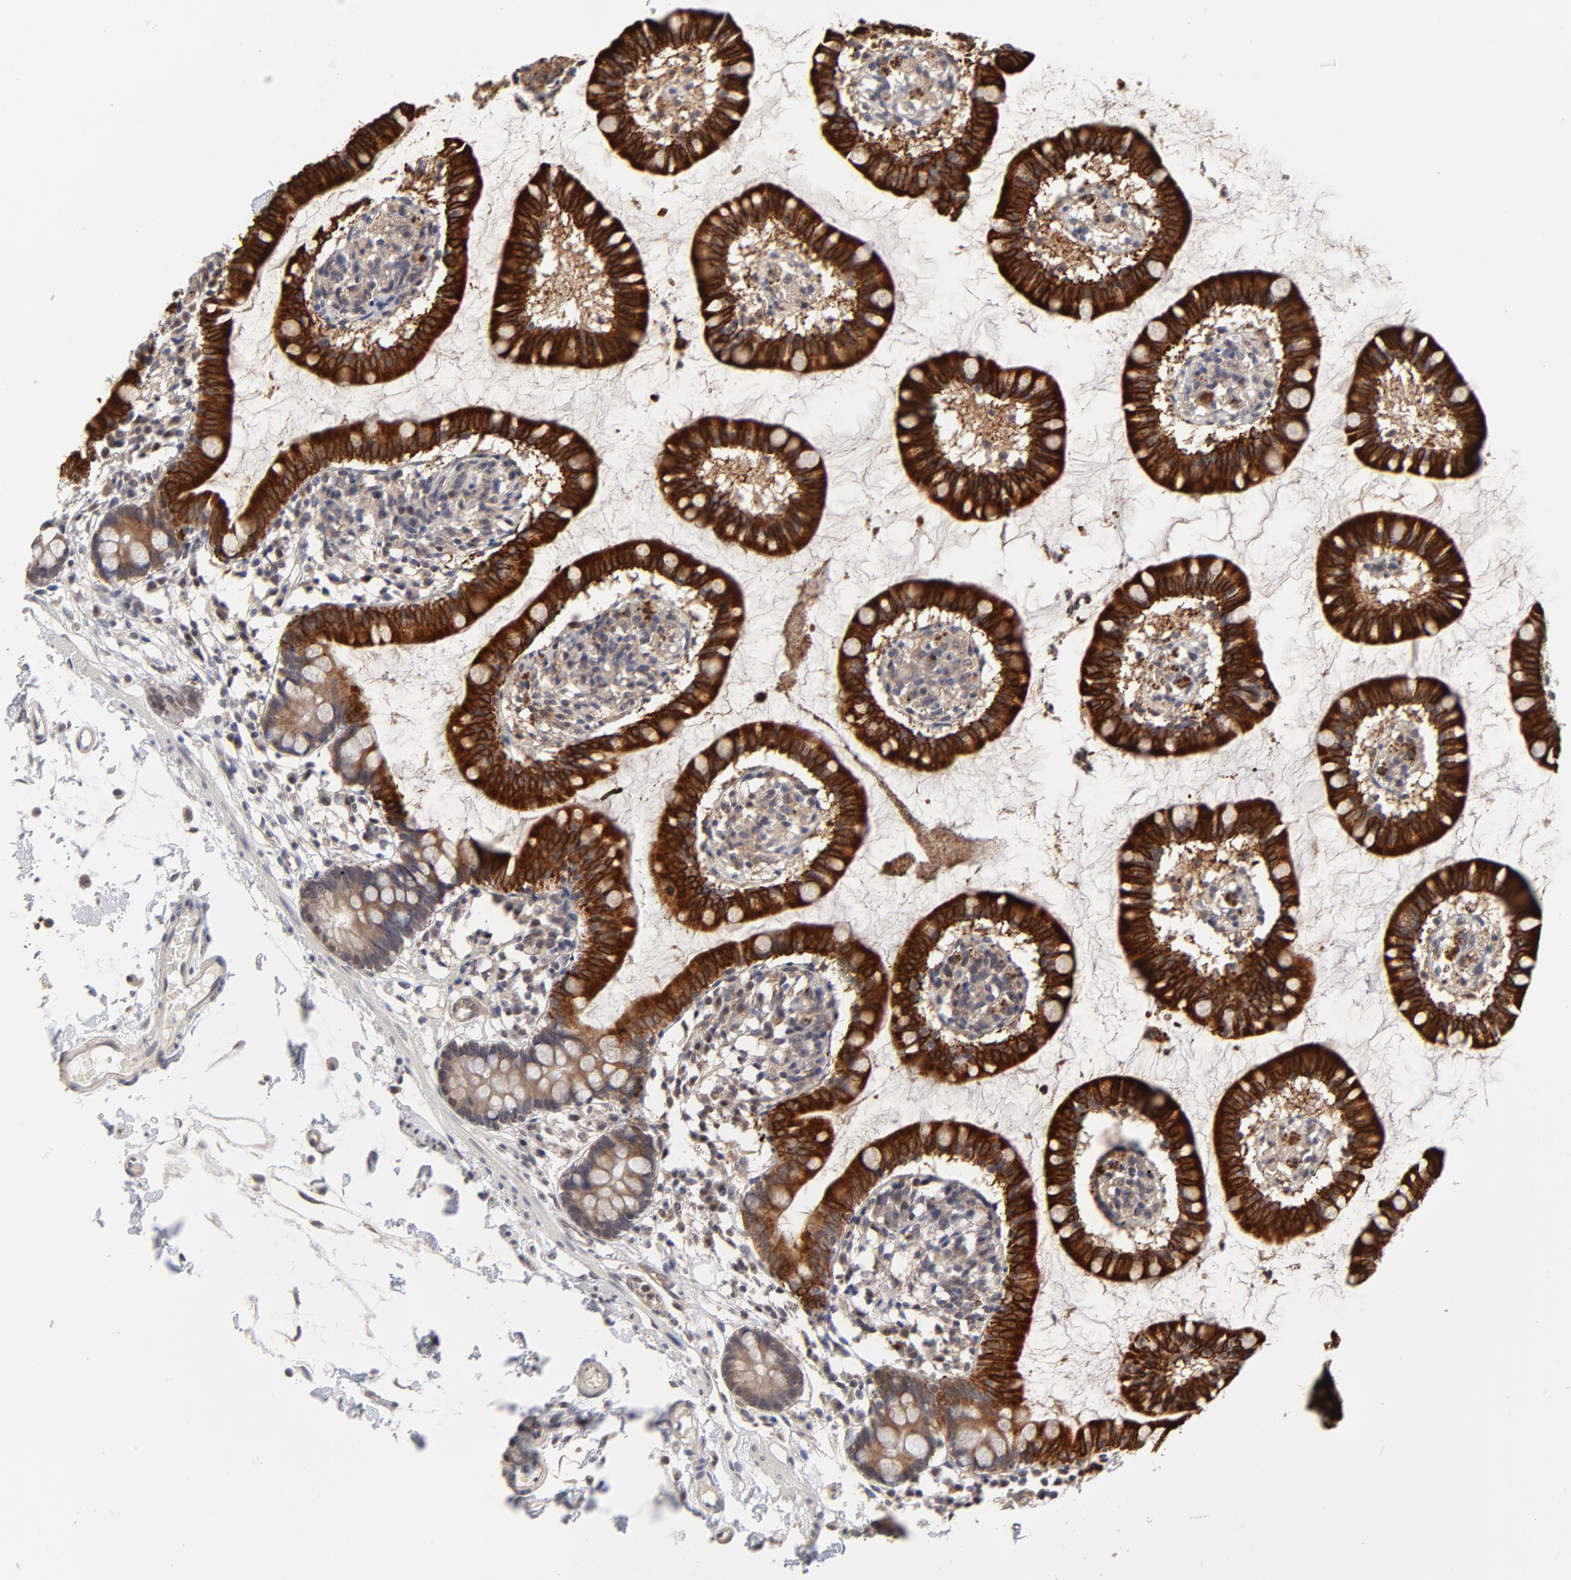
{"staining": {"intensity": "strong", "quantity": ">75%", "location": "cytoplasmic/membranous"}, "tissue": "small intestine", "cell_type": "Glandular cells", "image_type": "normal", "snomed": [{"axis": "morphology", "description": "Normal tissue, NOS"}, {"axis": "topography", "description": "Small intestine"}], "caption": "Immunohistochemistry (IHC) histopathology image of normal small intestine stained for a protein (brown), which displays high levels of strong cytoplasmic/membranous expression in about >75% of glandular cells.", "gene": "ZNF157", "patient": {"sex": "female", "age": 61}}